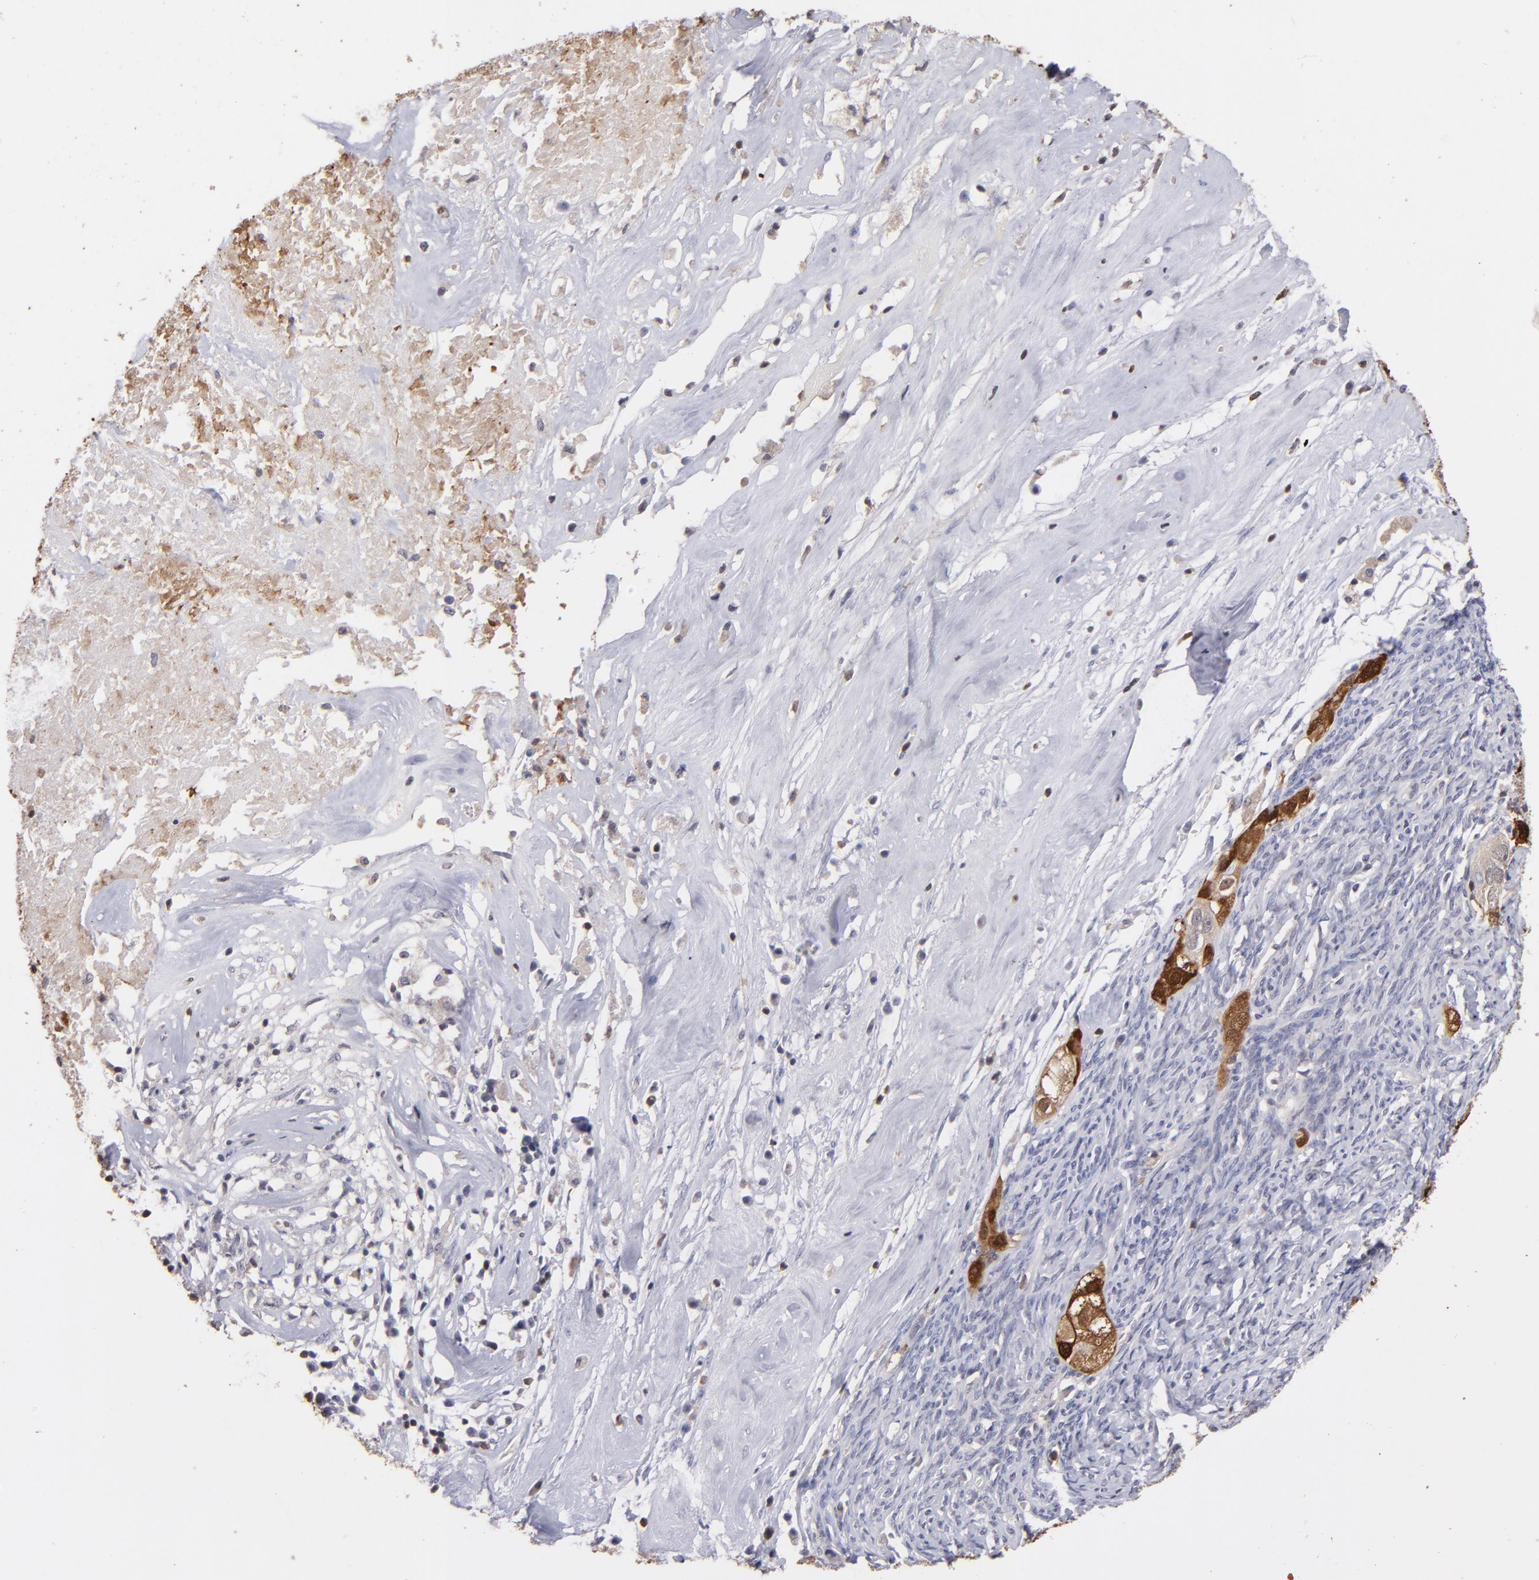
{"staining": {"intensity": "moderate", "quantity": "<25%", "location": "cytoplasmic/membranous,nuclear"}, "tissue": "ovarian cancer", "cell_type": "Tumor cells", "image_type": "cancer", "snomed": [{"axis": "morphology", "description": "Normal tissue, NOS"}, {"axis": "morphology", "description": "Cystadenocarcinoma, serous, NOS"}, {"axis": "topography", "description": "Ovary"}], "caption": "This image shows immunohistochemistry staining of human ovarian cancer (serous cystadenocarcinoma), with low moderate cytoplasmic/membranous and nuclear staining in about <25% of tumor cells.", "gene": "S100A2", "patient": {"sex": "female", "age": 62}}